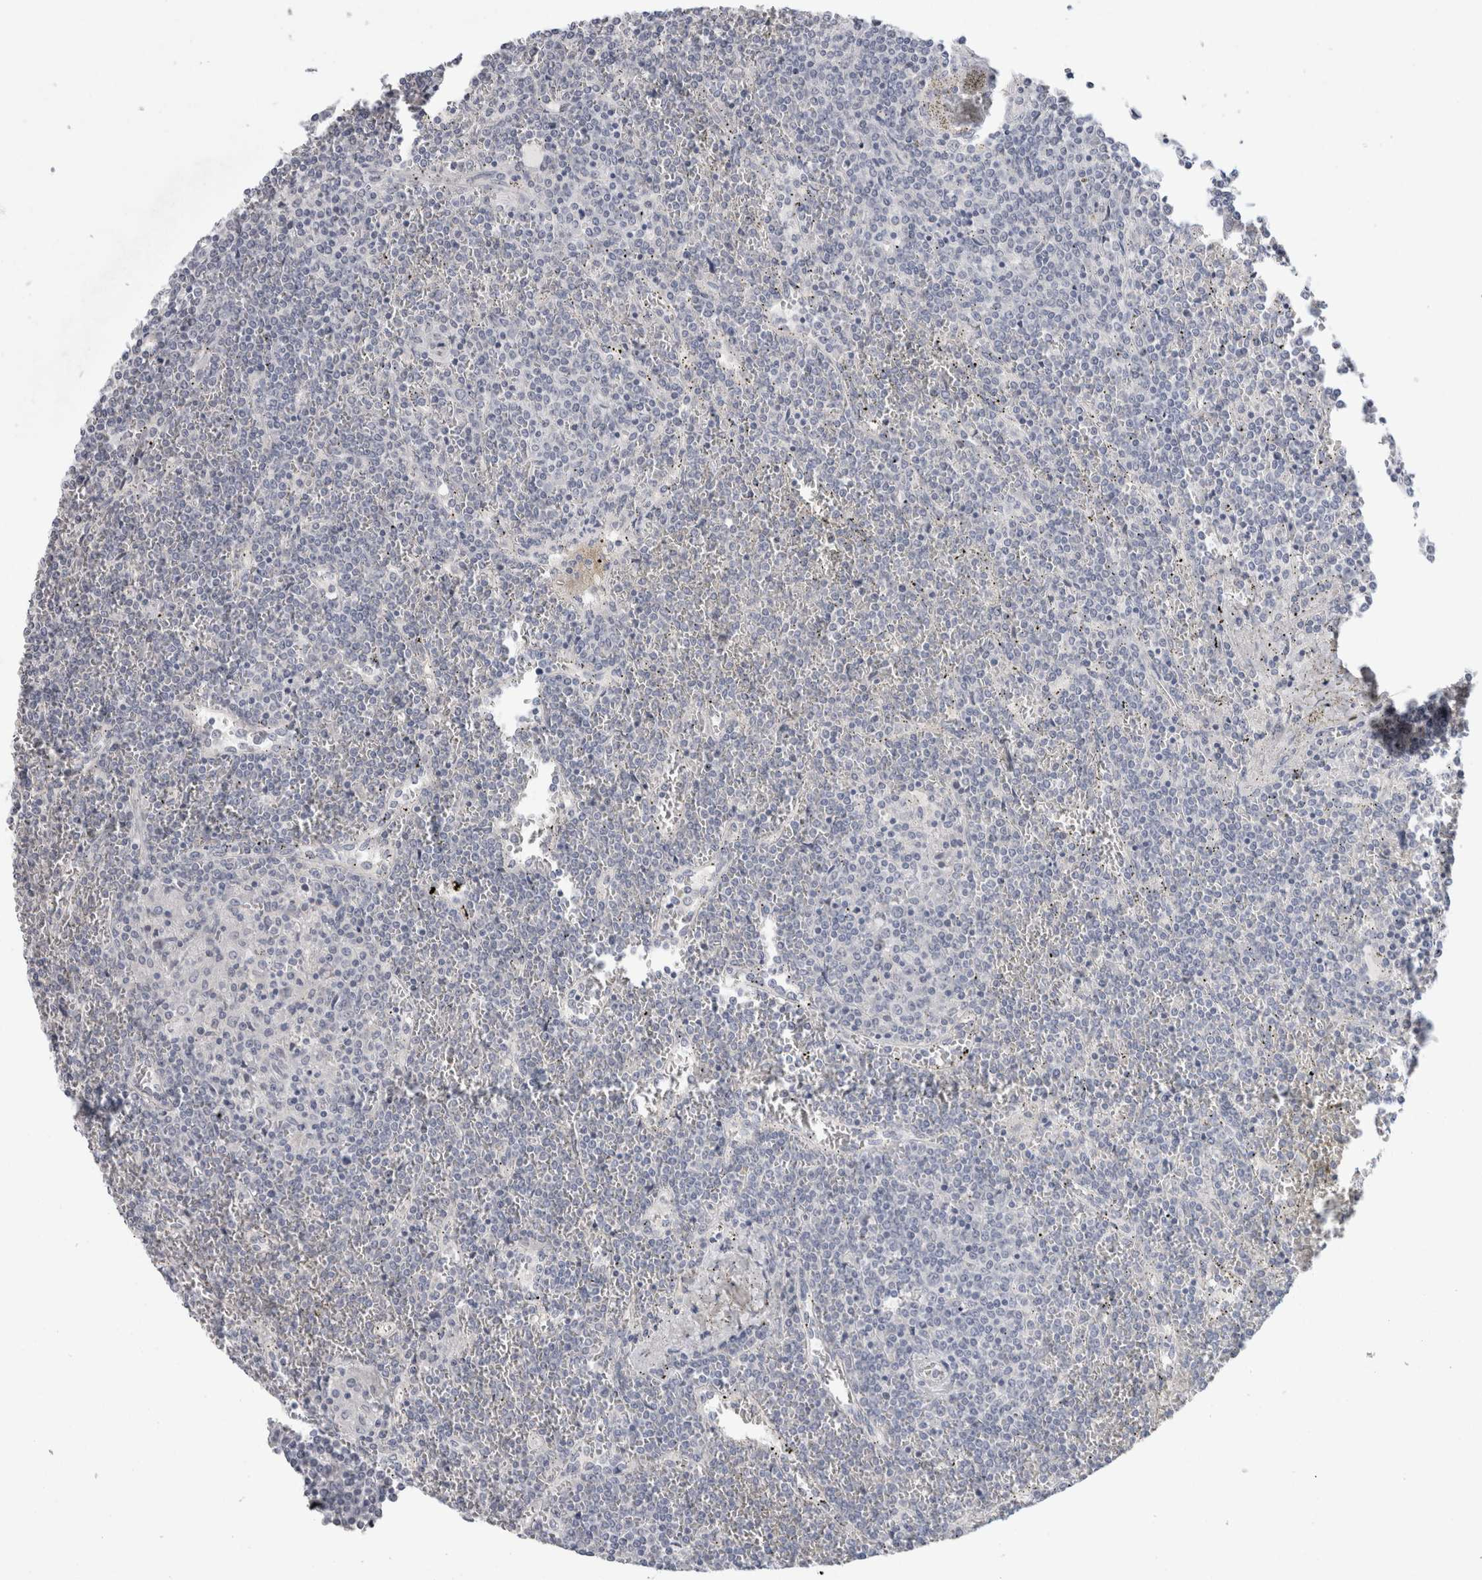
{"staining": {"intensity": "negative", "quantity": "none", "location": "none"}, "tissue": "lymphoma", "cell_type": "Tumor cells", "image_type": "cancer", "snomed": [{"axis": "morphology", "description": "Malignant lymphoma, non-Hodgkin's type, Low grade"}, {"axis": "topography", "description": "Spleen"}], "caption": "DAB (3,3'-diaminobenzidine) immunohistochemical staining of human malignant lymphoma, non-Hodgkin's type (low-grade) demonstrates no significant positivity in tumor cells.", "gene": "TONSL", "patient": {"sex": "female", "age": 19}}